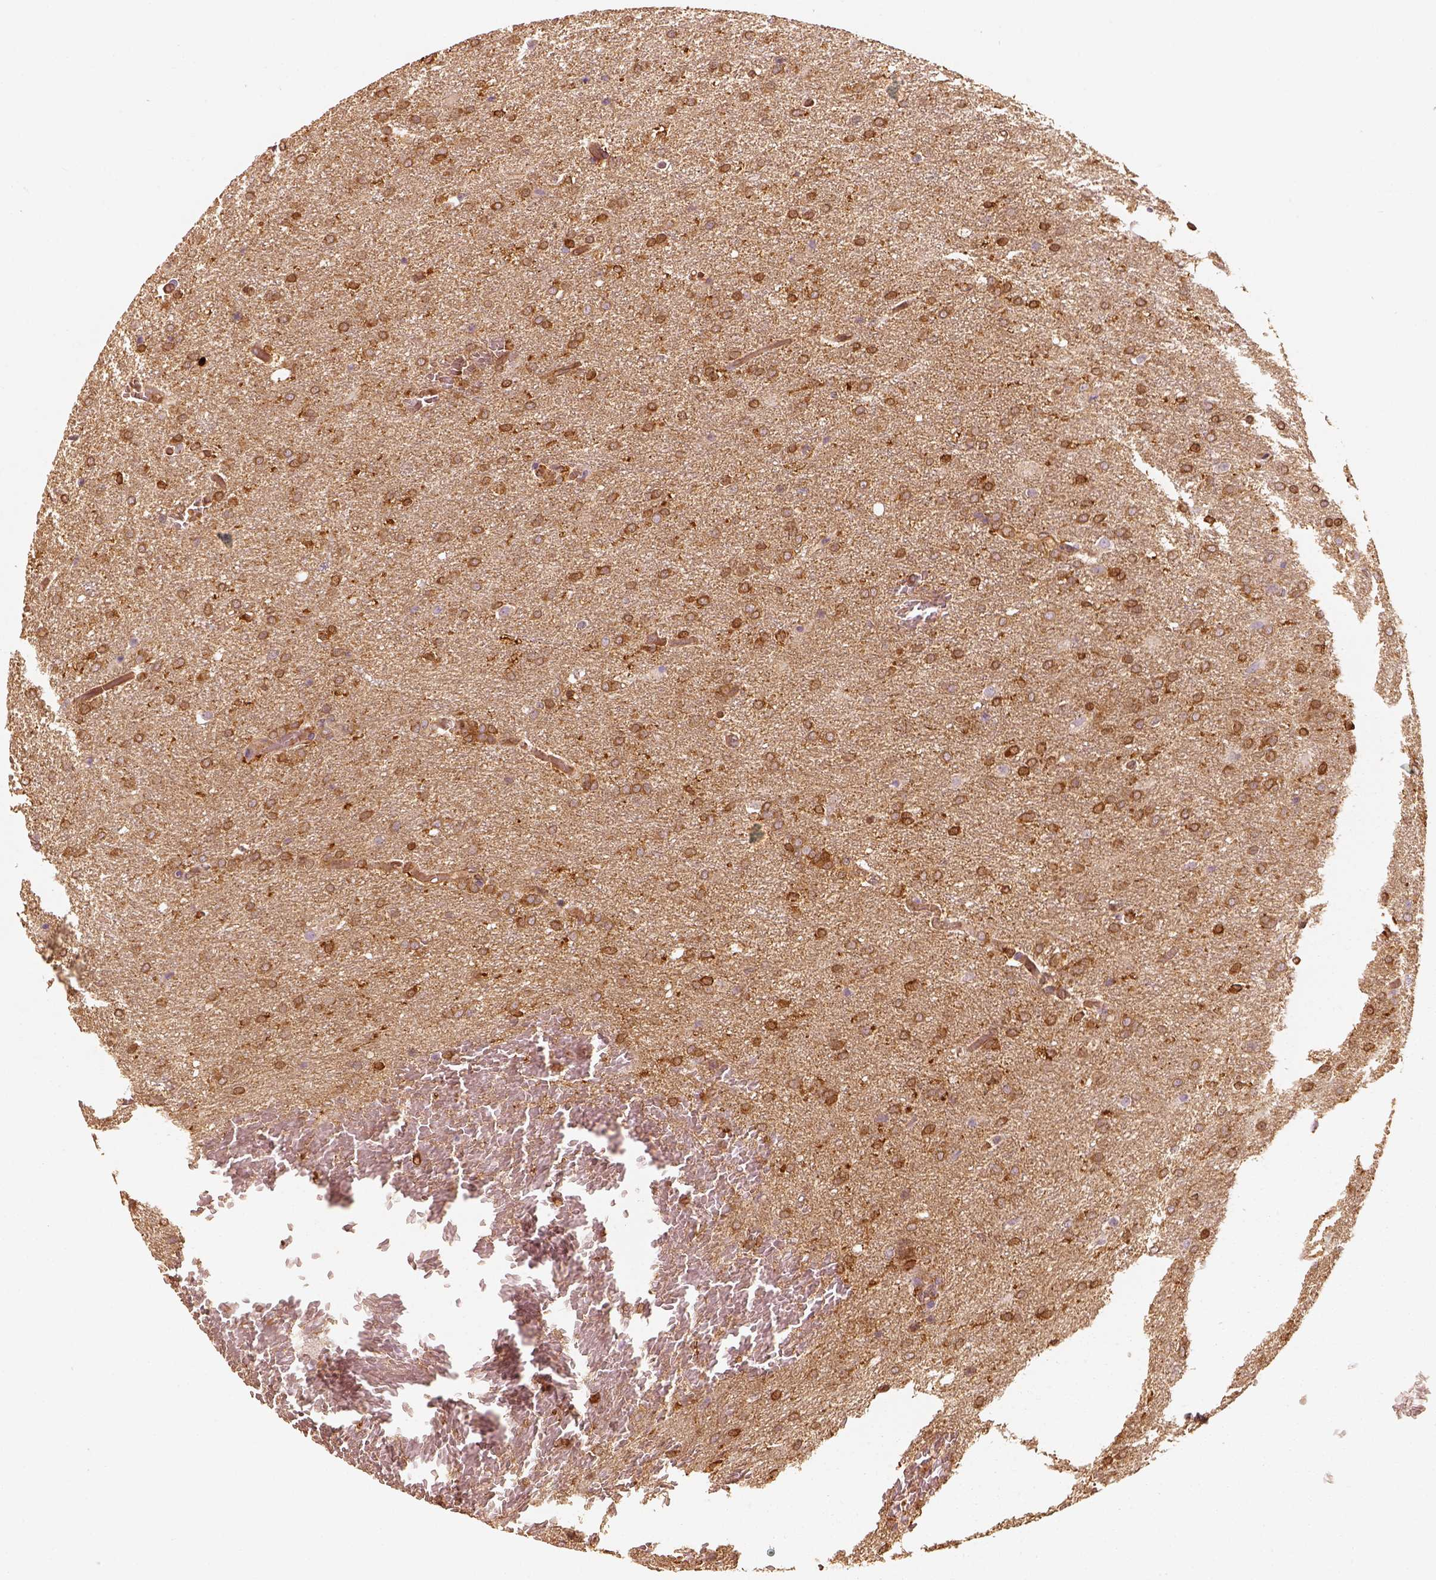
{"staining": {"intensity": "moderate", "quantity": ">75%", "location": "cytoplasmic/membranous"}, "tissue": "glioma", "cell_type": "Tumor cells", "image_type": "cancer", "snomed": [{"axis": "morphology", "description": "Glioma, malignant, High grade"}, {"axis": "topography", "description": "Brain"}], "caption": "Glioma stained with IHC shows moderate cytoplasmic/membranous staining in about >75% of tumor cells. (Brightfield microscopy of DAB IHC at high magnification).", "gene": "FSCN1", "patient": {"sex": "male", "age": 68}}